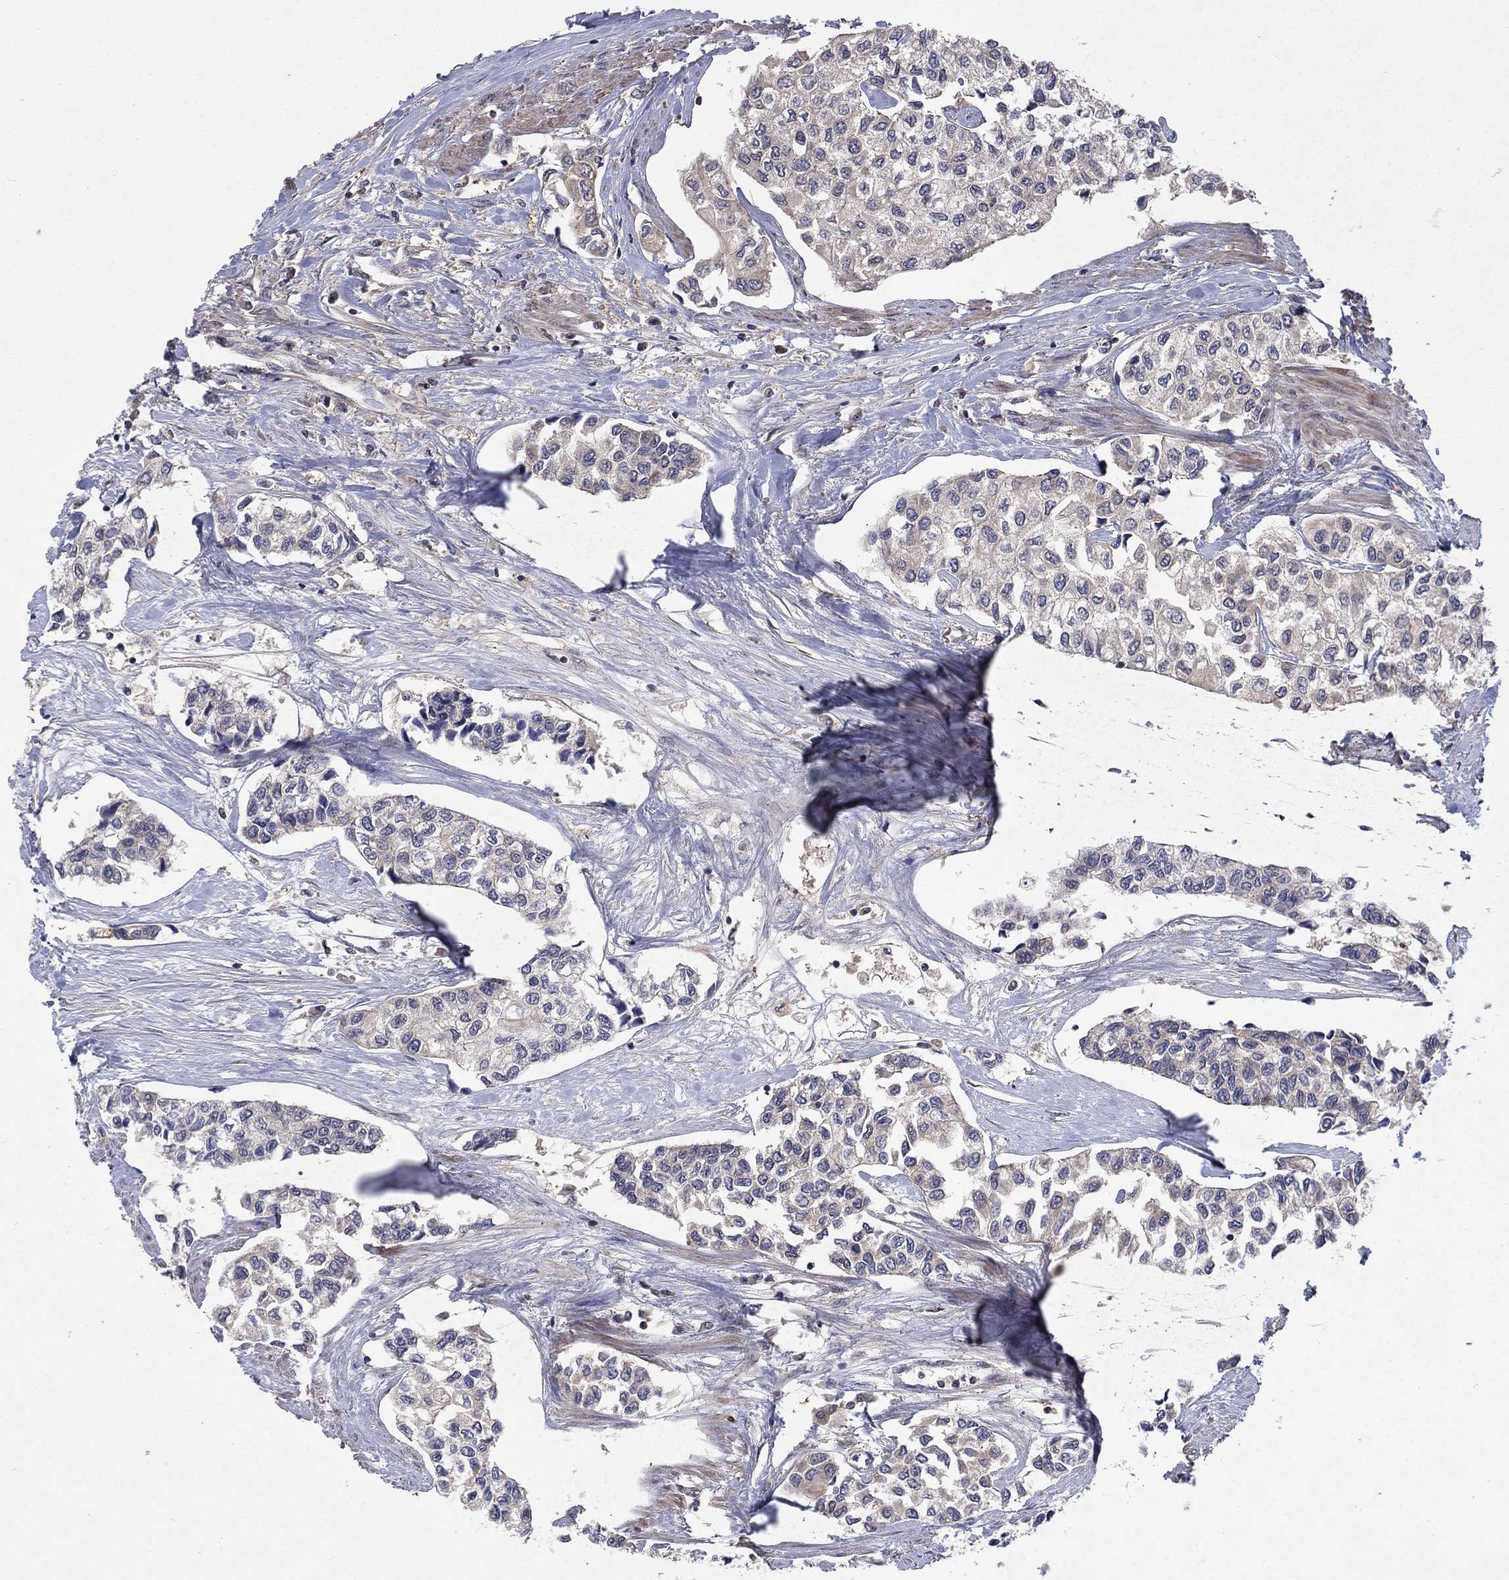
{"staining": {"intensity": "weak", "quantity": "25%-75%", "location": "cytoplasmic/membranous"}, "tissue": "urothelial cancer", "cell_type": "Tumor cells", "image_type": "cancer", "snomed": [{"axis": "morphology", "description": "Urothelial carcinoma, High grade"}, {"axis": "topography", "description": "Urinary bladder"}], "caption": "An image showing weak cytoplasmic/membranous positivity in approximately 25%-75% of tumor cells in urothelial cancer, as visualized by brown immunohistochemical staining.", "gene": "IAH1", "patient": {"sex": "male", "age": 73}}